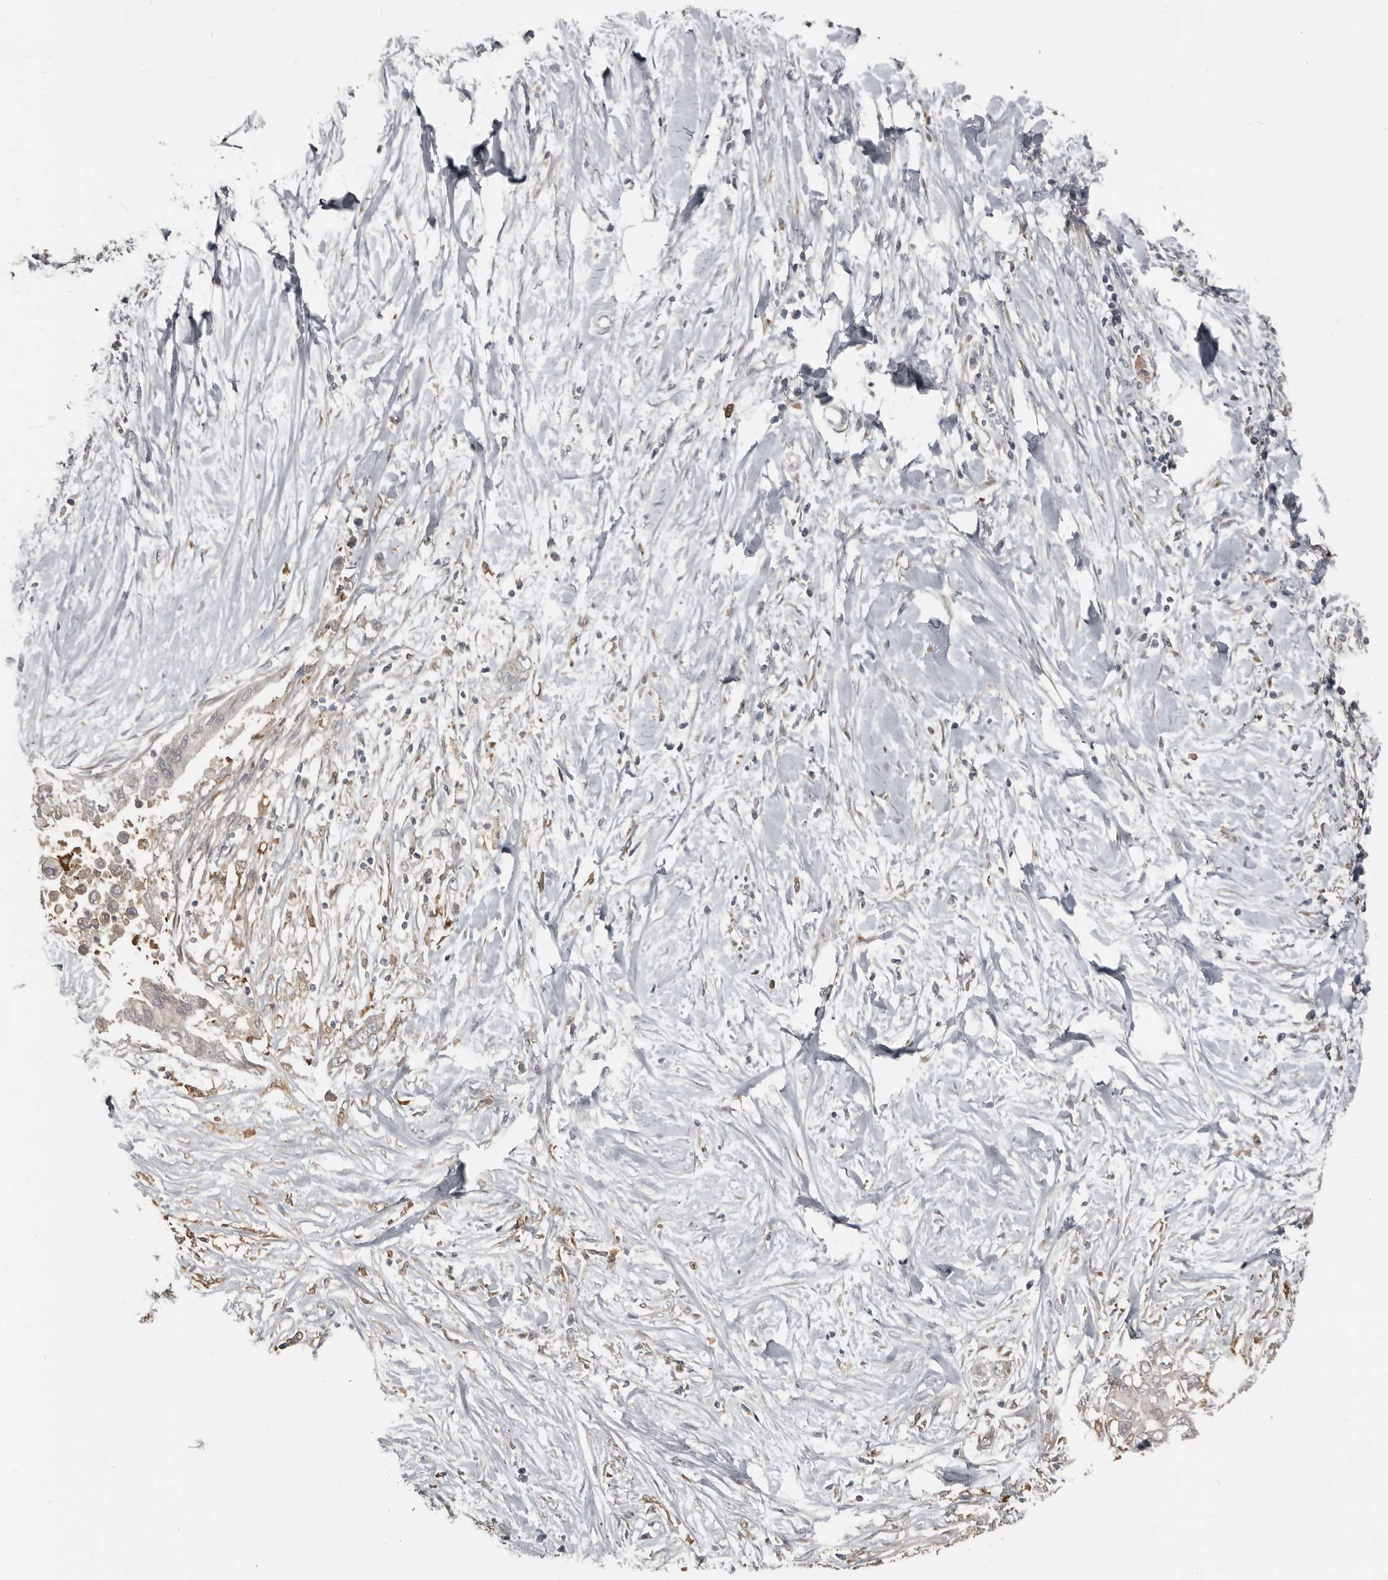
{"staining": {"intensity": "moderate", "quantity": "<25%", "location": "cytoplasmic/membranous"}, "tissue": "pancreatic cancer", "cell_type": "Tumor cells", "image_type": "cancer", "snomed": [{"axis": "morphology", "description": "Normal tissue, NOS"}, {"axis": "morphology", "description": "Adenocarcinoma, NOS"}, {"axis": "topography", "description": "Pancreas"}, {"axis": "topography", "description": "Peripheral nerve tissue"}], "caption": "This image shows immunohistochemistry staining of human pancreatic cancer (adenocarcinoma), with low moderate cytoplasmic/membranous staining in about <25% of tumor cells.", "gene": "KCNJ8", "patient": {"sex": "male", "age": 59}}